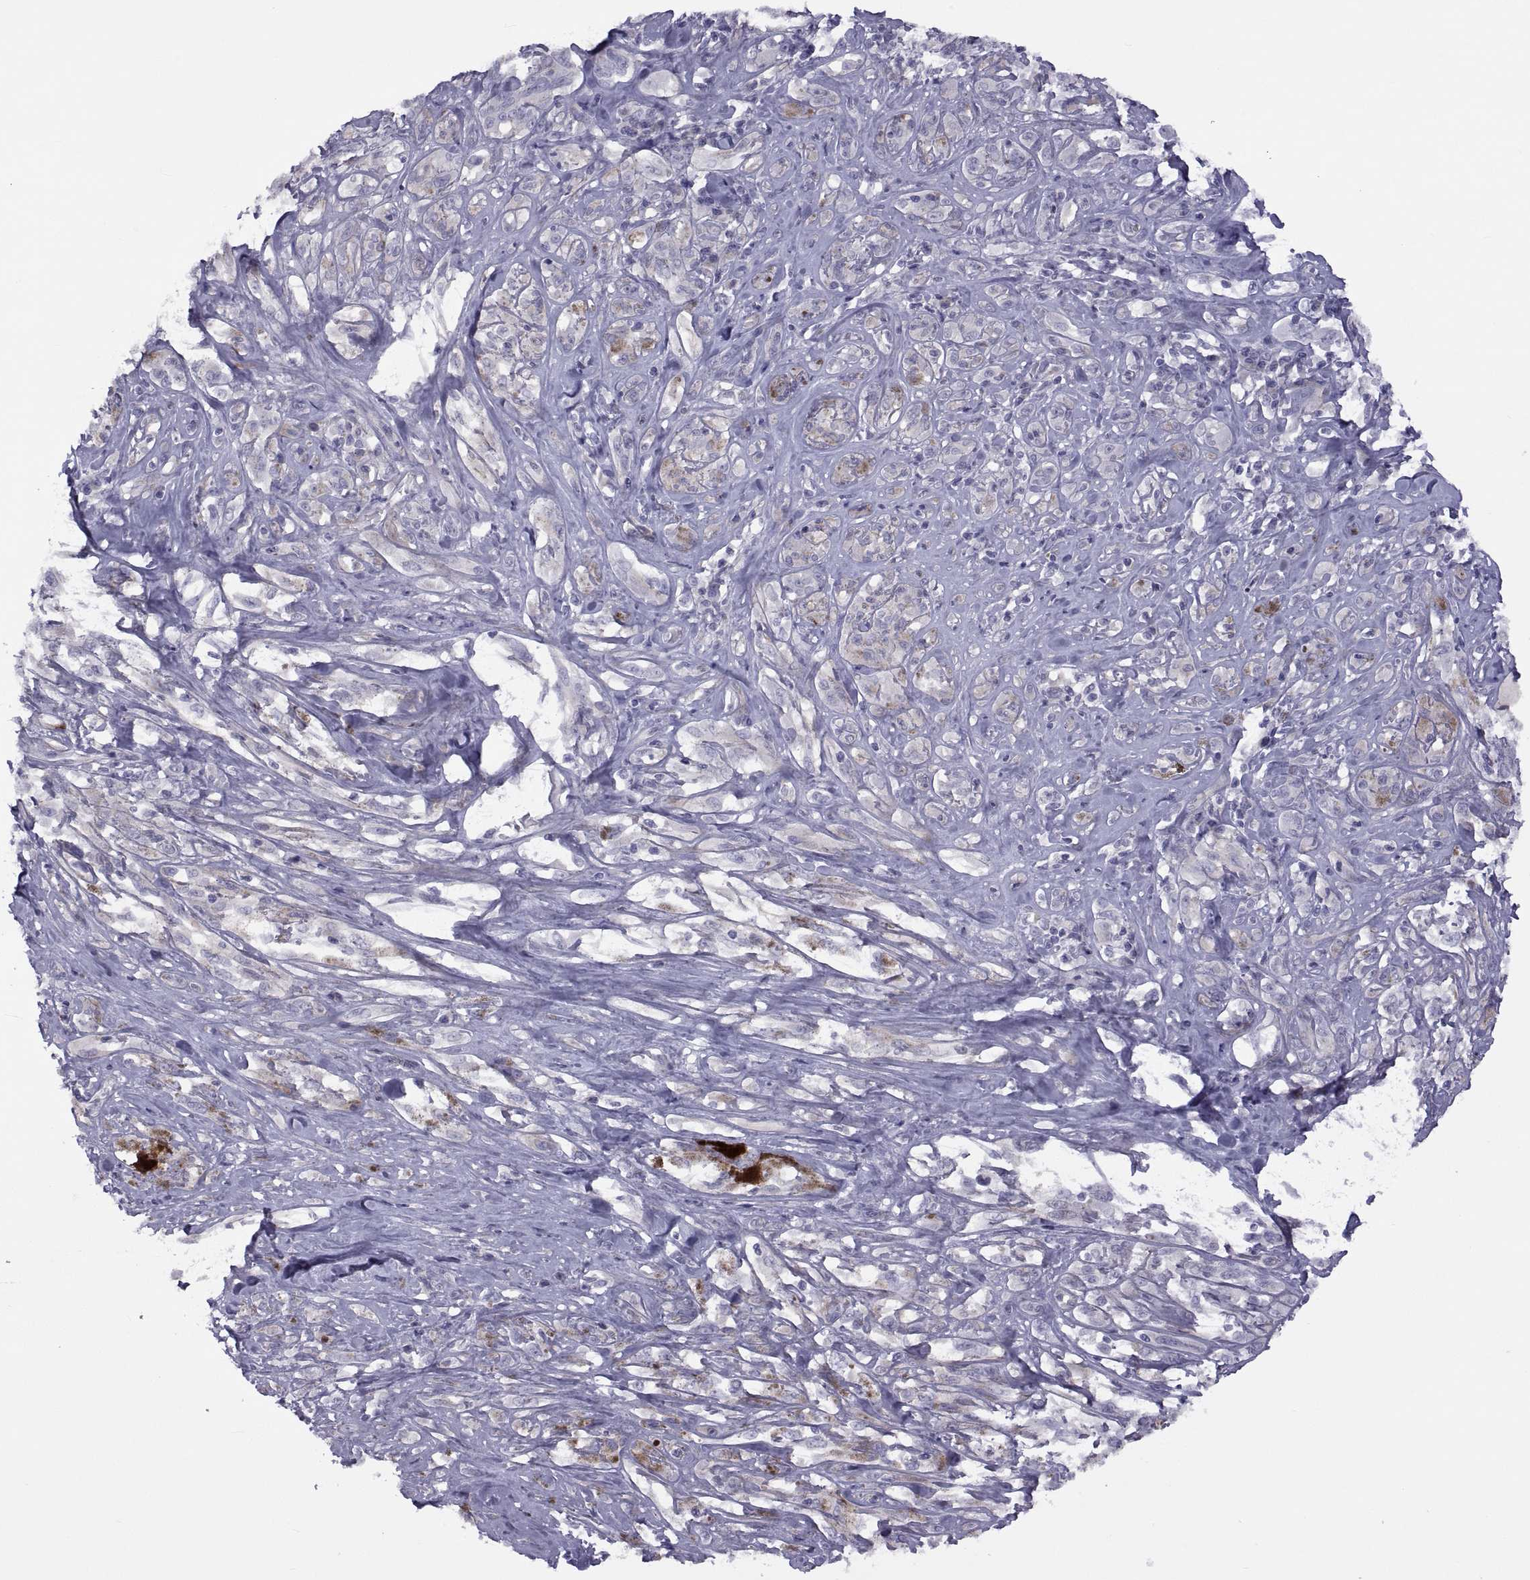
{"staining": {"intensity": "negative", "quantity": "none", "location": "none"}, "tissue": "melanoma", "cell_type": "Tumor cells", "image_type": "cancer", "snomed": [{"axis": "morphology", "description": "Malignant melanoma, NOS"}, {"axis": "topography", "description": "Skin"}], "caption": "This photomicrograph is of melanoma stained with immunohistochemistry to label a protein in brown with the nuclei are counter-stained blue. There is no staining in tumor cells. The staining was performed using DAB (3,3'-diaminobenzidine) to visualize the protein expression in brown, while the nuclei were stained in blue with hematoxylin (Magnification: 20x).", "gene": "TMEM158", "patient": {"sex": "female", "age": 91}}